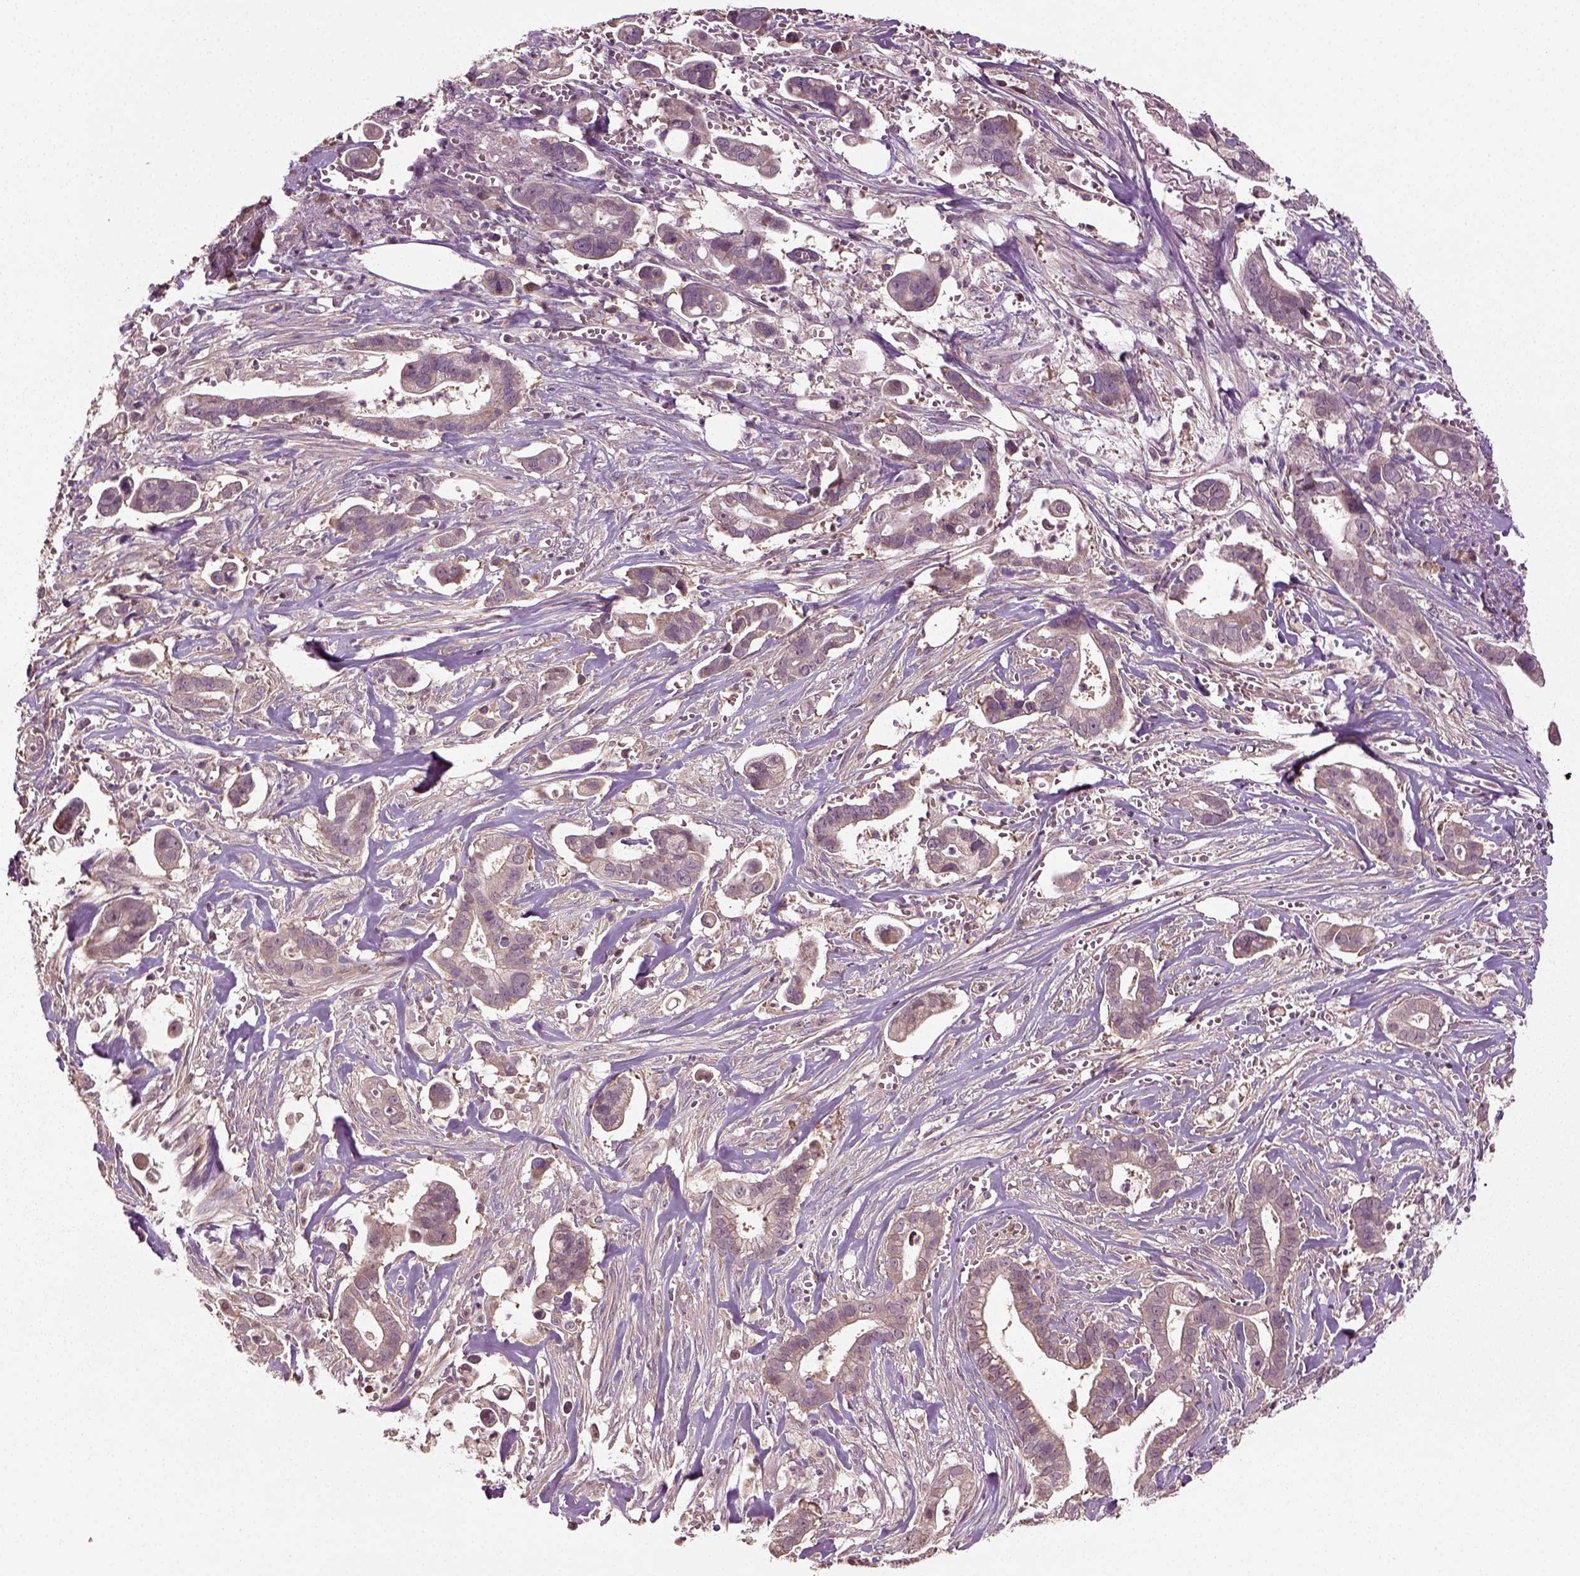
{"staining": {"intensity": "weak", "quantity": "<25%", "location": "cytoplasmic/membranous"}, "tissue": "pancreatic cancer", "cell_type": "Tumor cells", "image_type": "cancer", "snomed": [{"axis": "morphology", "description": "Adenocarcinoma, NOS"}, {"axis": "topography", "description": "Pancreas"}], "caption": "Tumor cells are negative for protein expression in human pancreatic cancer (adenocarcinoma). (Stains: DAB IHC with hematoxylin counter stain, Microscopy: brightfield microscopy at high magnification).", "gene": "ERV3-1", "patient": {"sex": "male", "age": 61}}